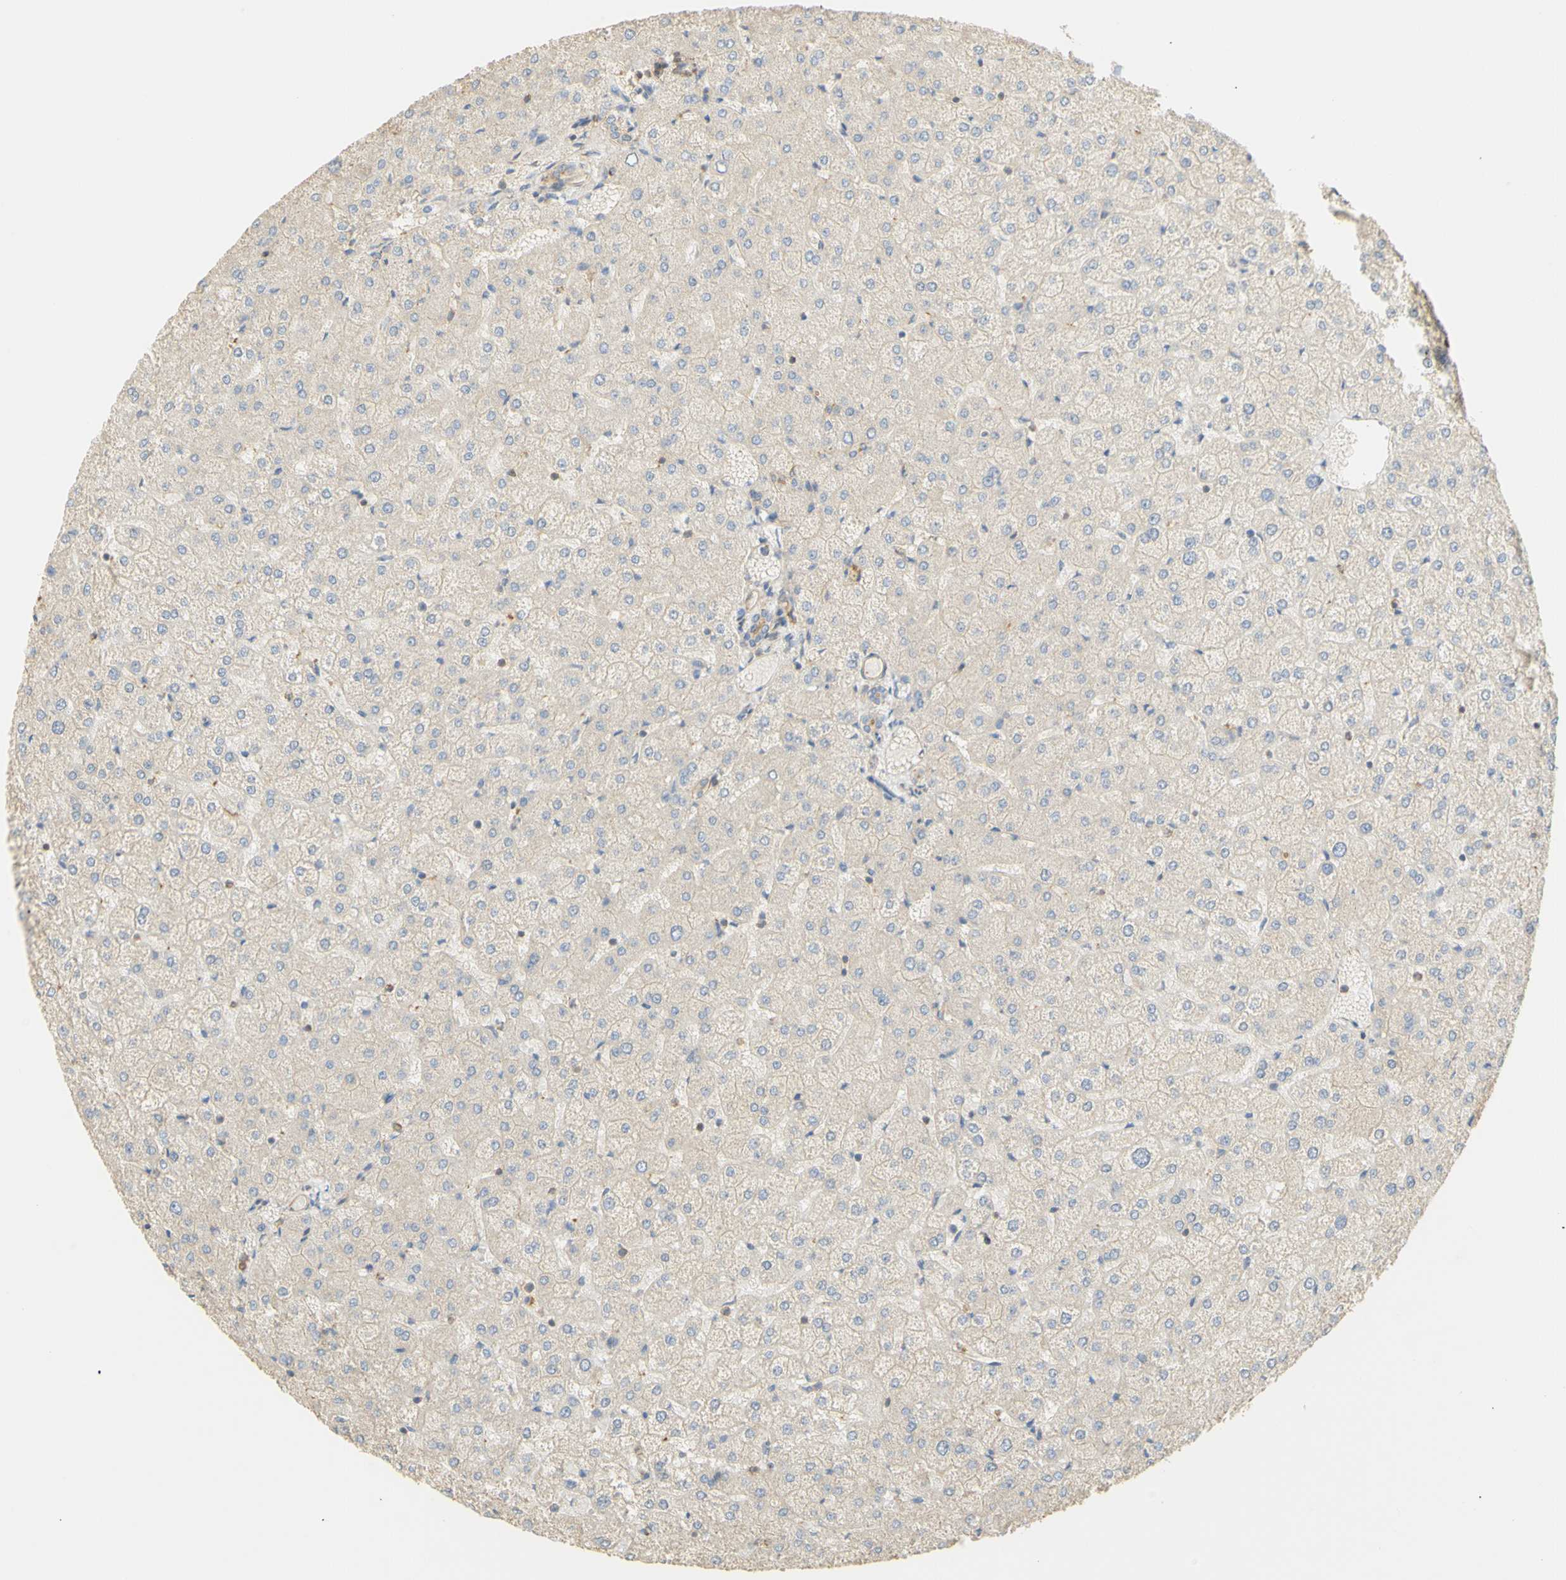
{"staining": {"intensity": "weak", "quantity": ">75%", "location": "cytoplasmic/membranous"}, "tissue": "liver", "cell_type": "Cholangiocytes", "image_type": "normal", "snomed": [{"axis": "morphology", "description": "Normal tissue, NOS"}, {"axis": "topography", "description": "Liver"}], "caption": "An immunohistochemistry micrograph of normal tissue is shown. Protein staining in brown shows weak cytoplasmic/membranous positivity in liver within cholangiocytes. The protein of interest is shown in brown color, while the nuclei are stained blue.", "gene": "KCNE4", "patient": {"sex": "female", "age": 32}}